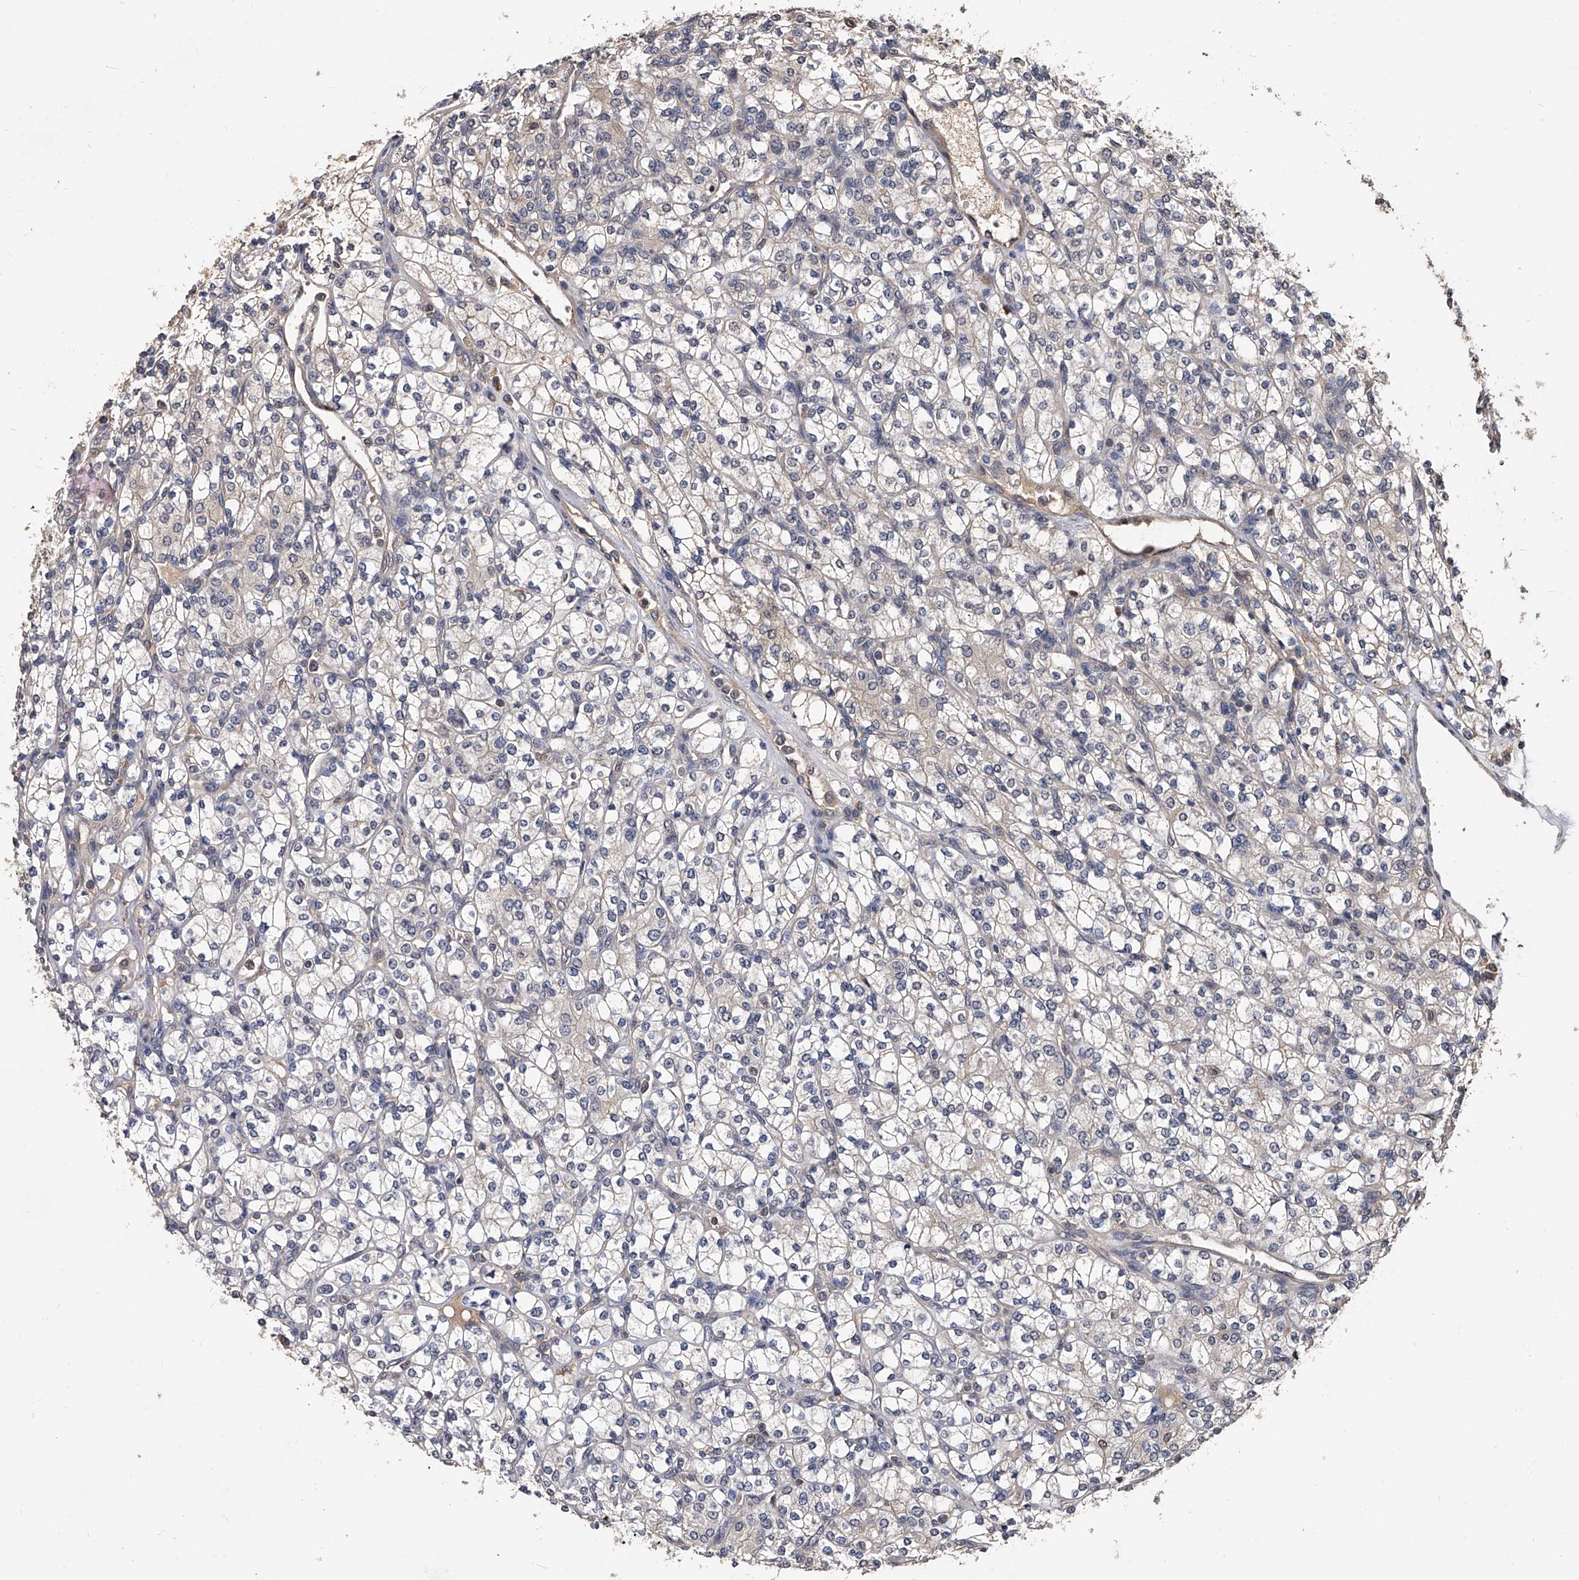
{"staining": {"intensity": "negative", "quantity": "none", "location": "none"}, "tissue": "renal cancer", "cell_type": "Tumor cells", "image_type": "cancer", "snomed": [{"axis": "morphology", "description": "Adenocarcinoma, NOS"}, {"axis": "topography", "description": "Kidney"}], "caption": "Tumor cells are negative for brown protein staining in renal adenocarcinoma. (Immunohistochemistry, brightfield microscopy, high magnification).", "gene": "EFCAB7", "patient": {"sex": "male", "age": 77}}